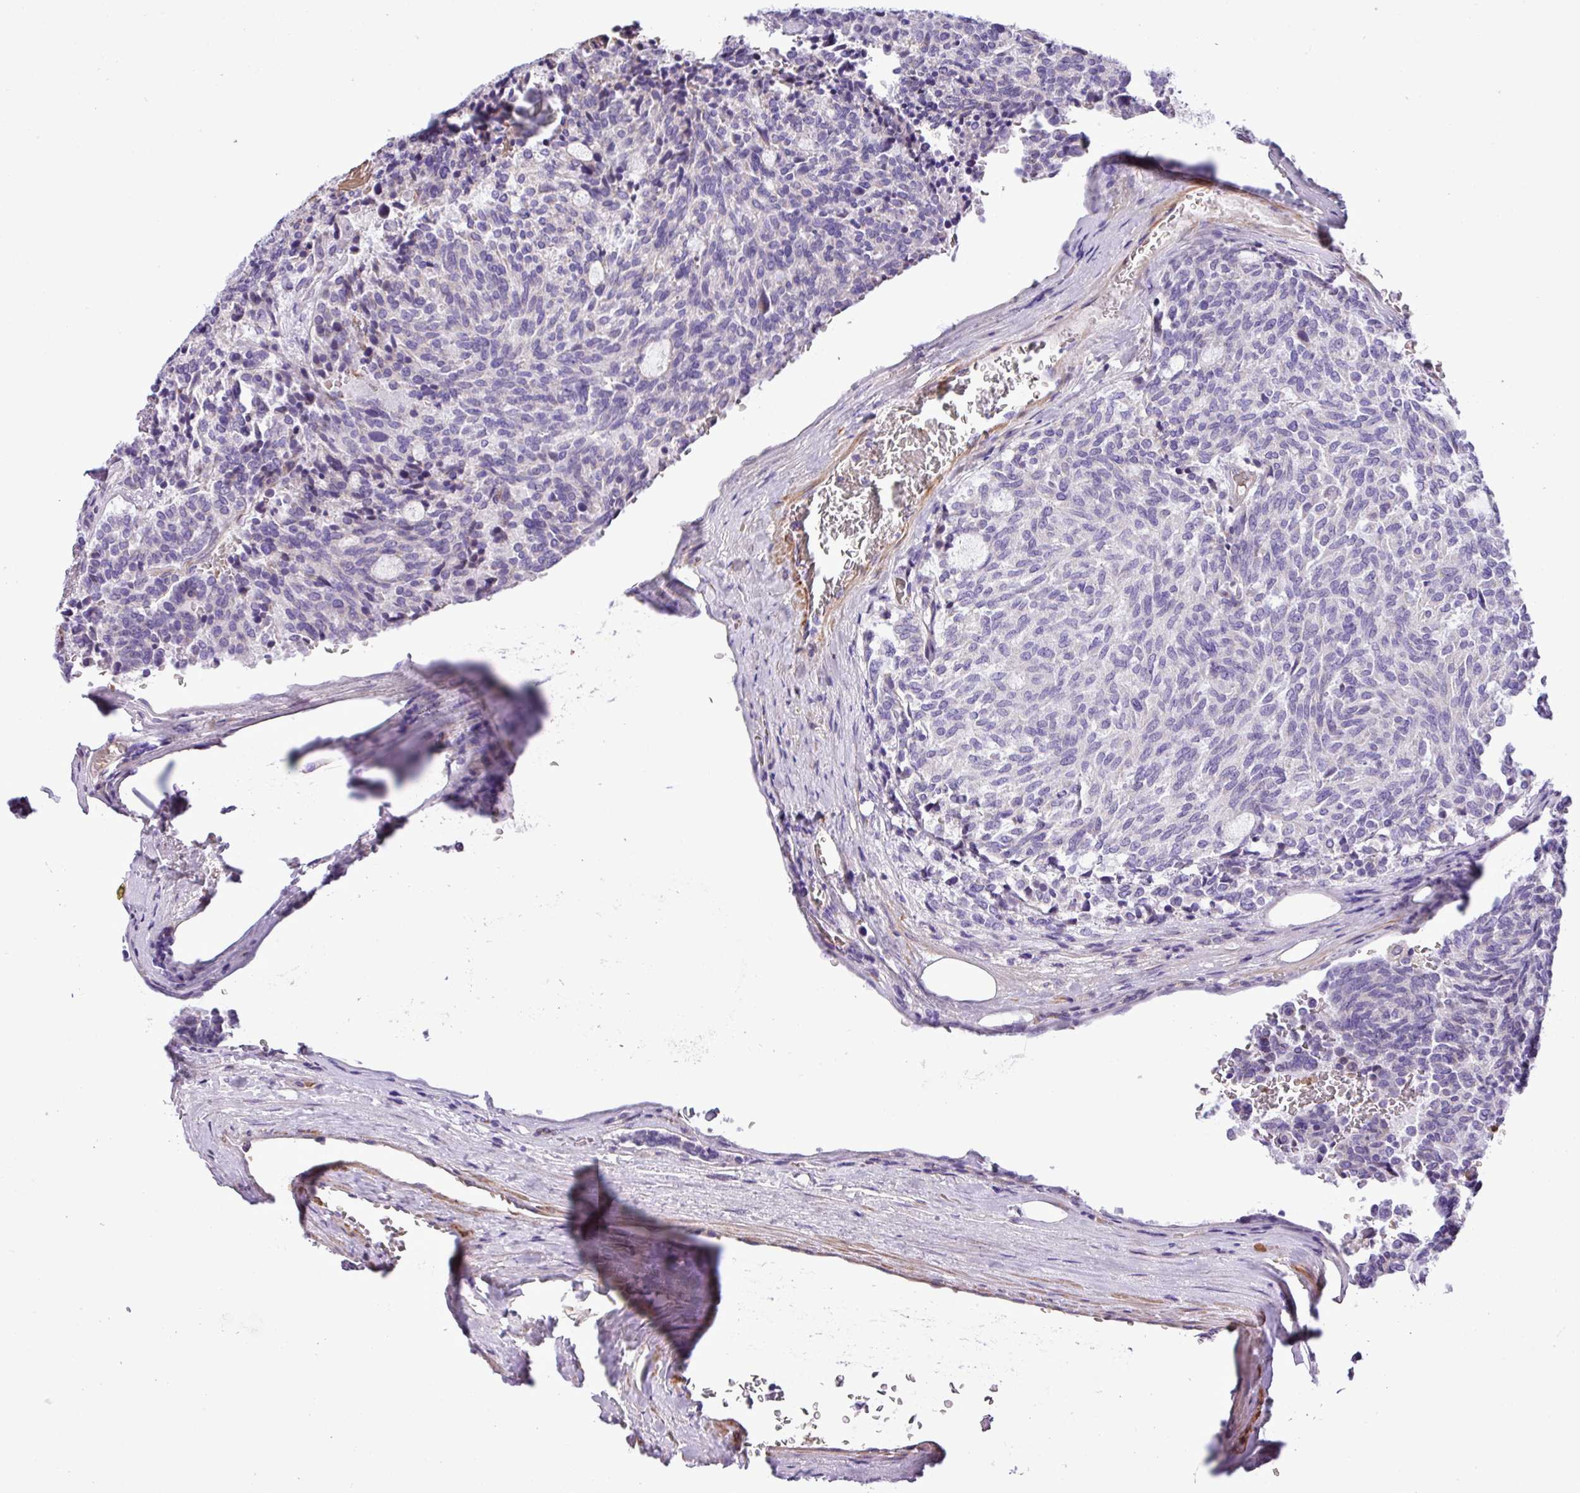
{"staining": {"intensity": "negative", "quantity": "none", "location": "none"}, "tissue": "carcinoid", "cell_type": "Tumor cells", "image_type": "cancer", "snomed": [{"axis": "morphology", "description": "Carcinoid, malignant, NOS"}, {"axis": "topography", "description": "Pancreas"}], "caption": "An image of human malignant carcinoid is negative for staining in tumor cells.", "gene": "C11orf91", "patient": {"sex": "female", "age": 54}}